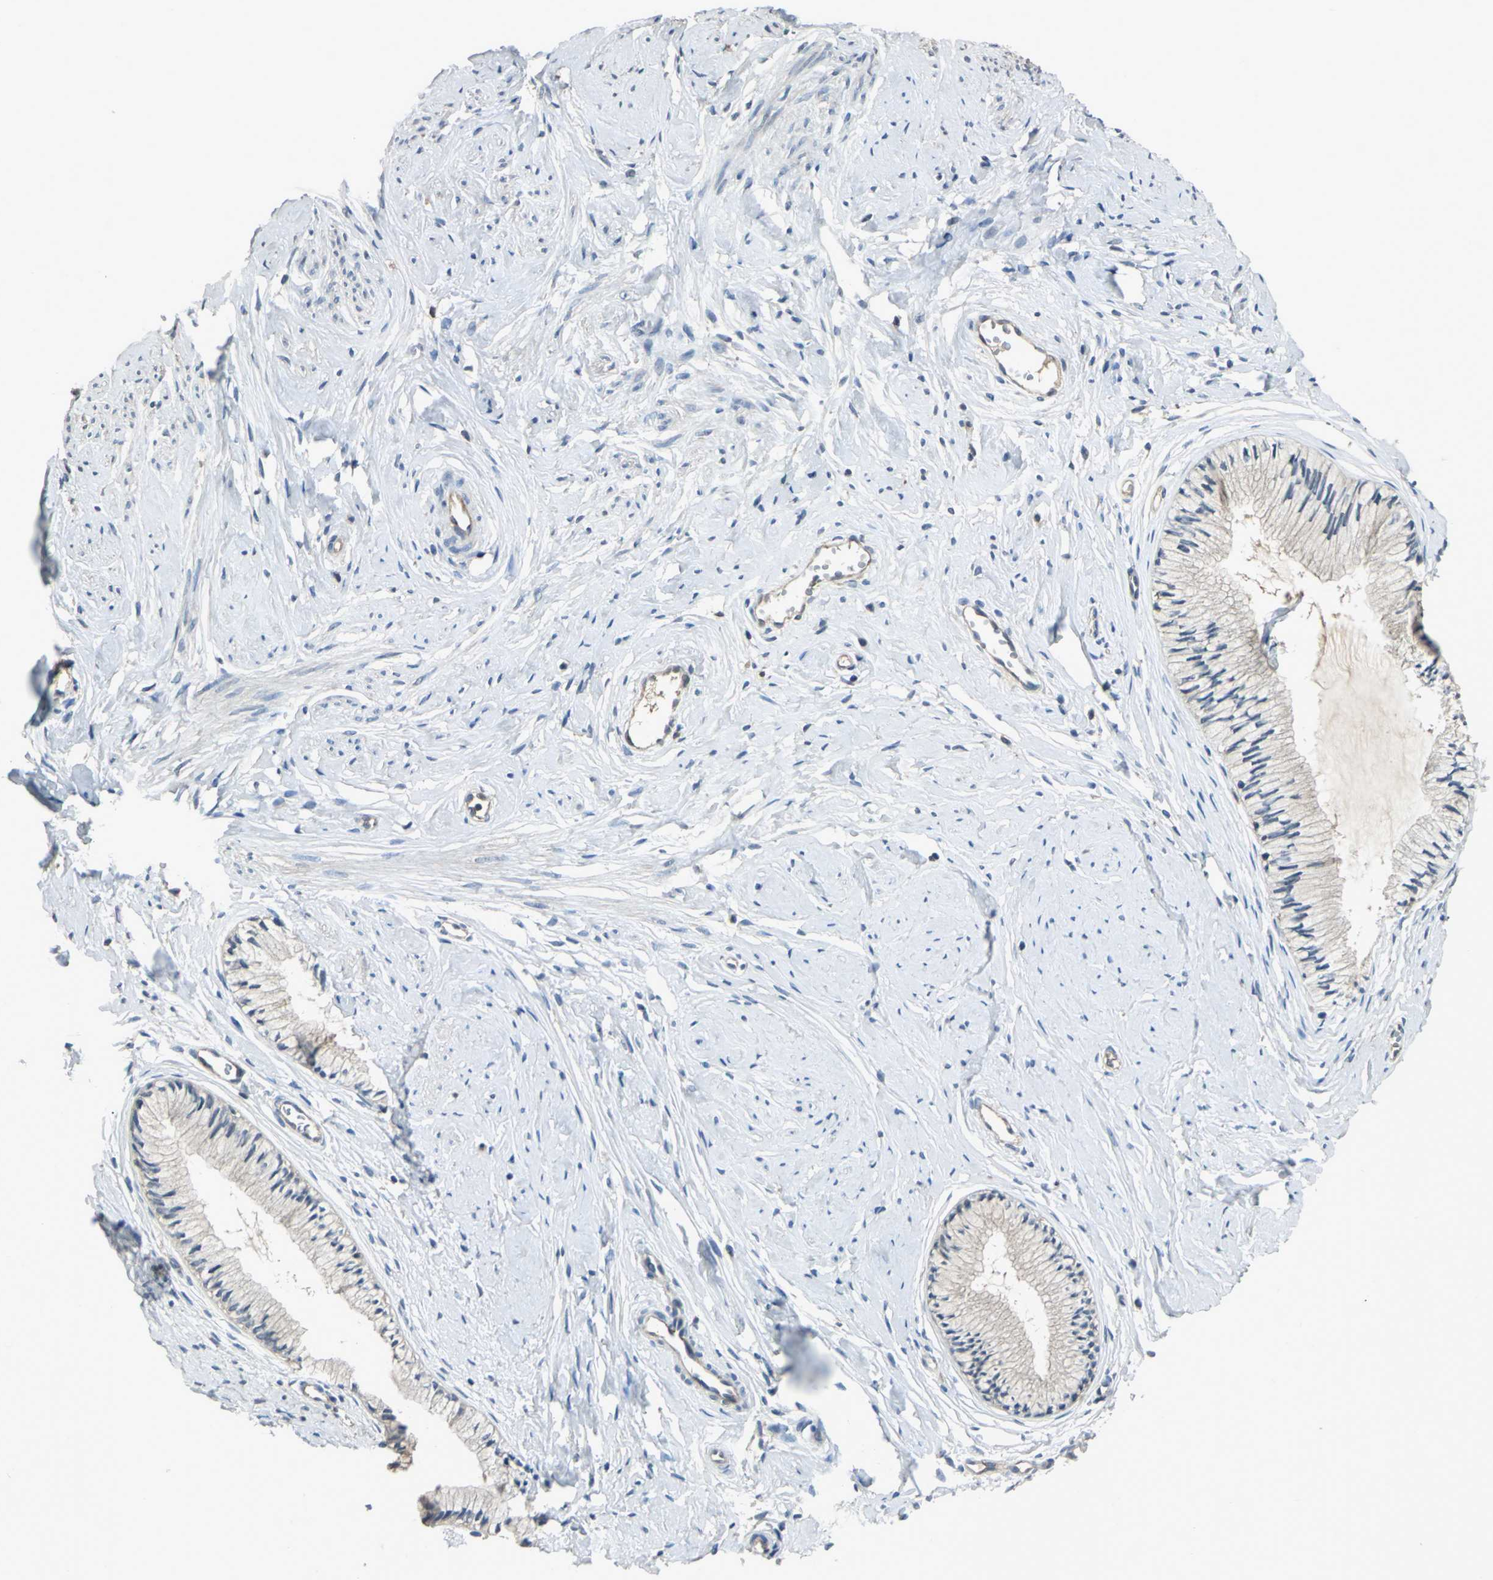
{"staining": {"intensity": "weak", "quantity": "<25%", "location": "cytoplasmic/membranous"}, "tissue": "cervix", "cell_type": "Glandular cells", "image_type": "normal", "snomed": [{"axis": "morphology", "description": "Normal tissue, NOS"}, {"axis": "topography", "description": "Cervix"}], "caption": "IHC of benign human cervix demonstrates no staining in glandular cells. (IHC, brightfield microscopy, high magnification).", "gene": "RAPGEF1", "patient": {"sex": "female", "age": 46}}